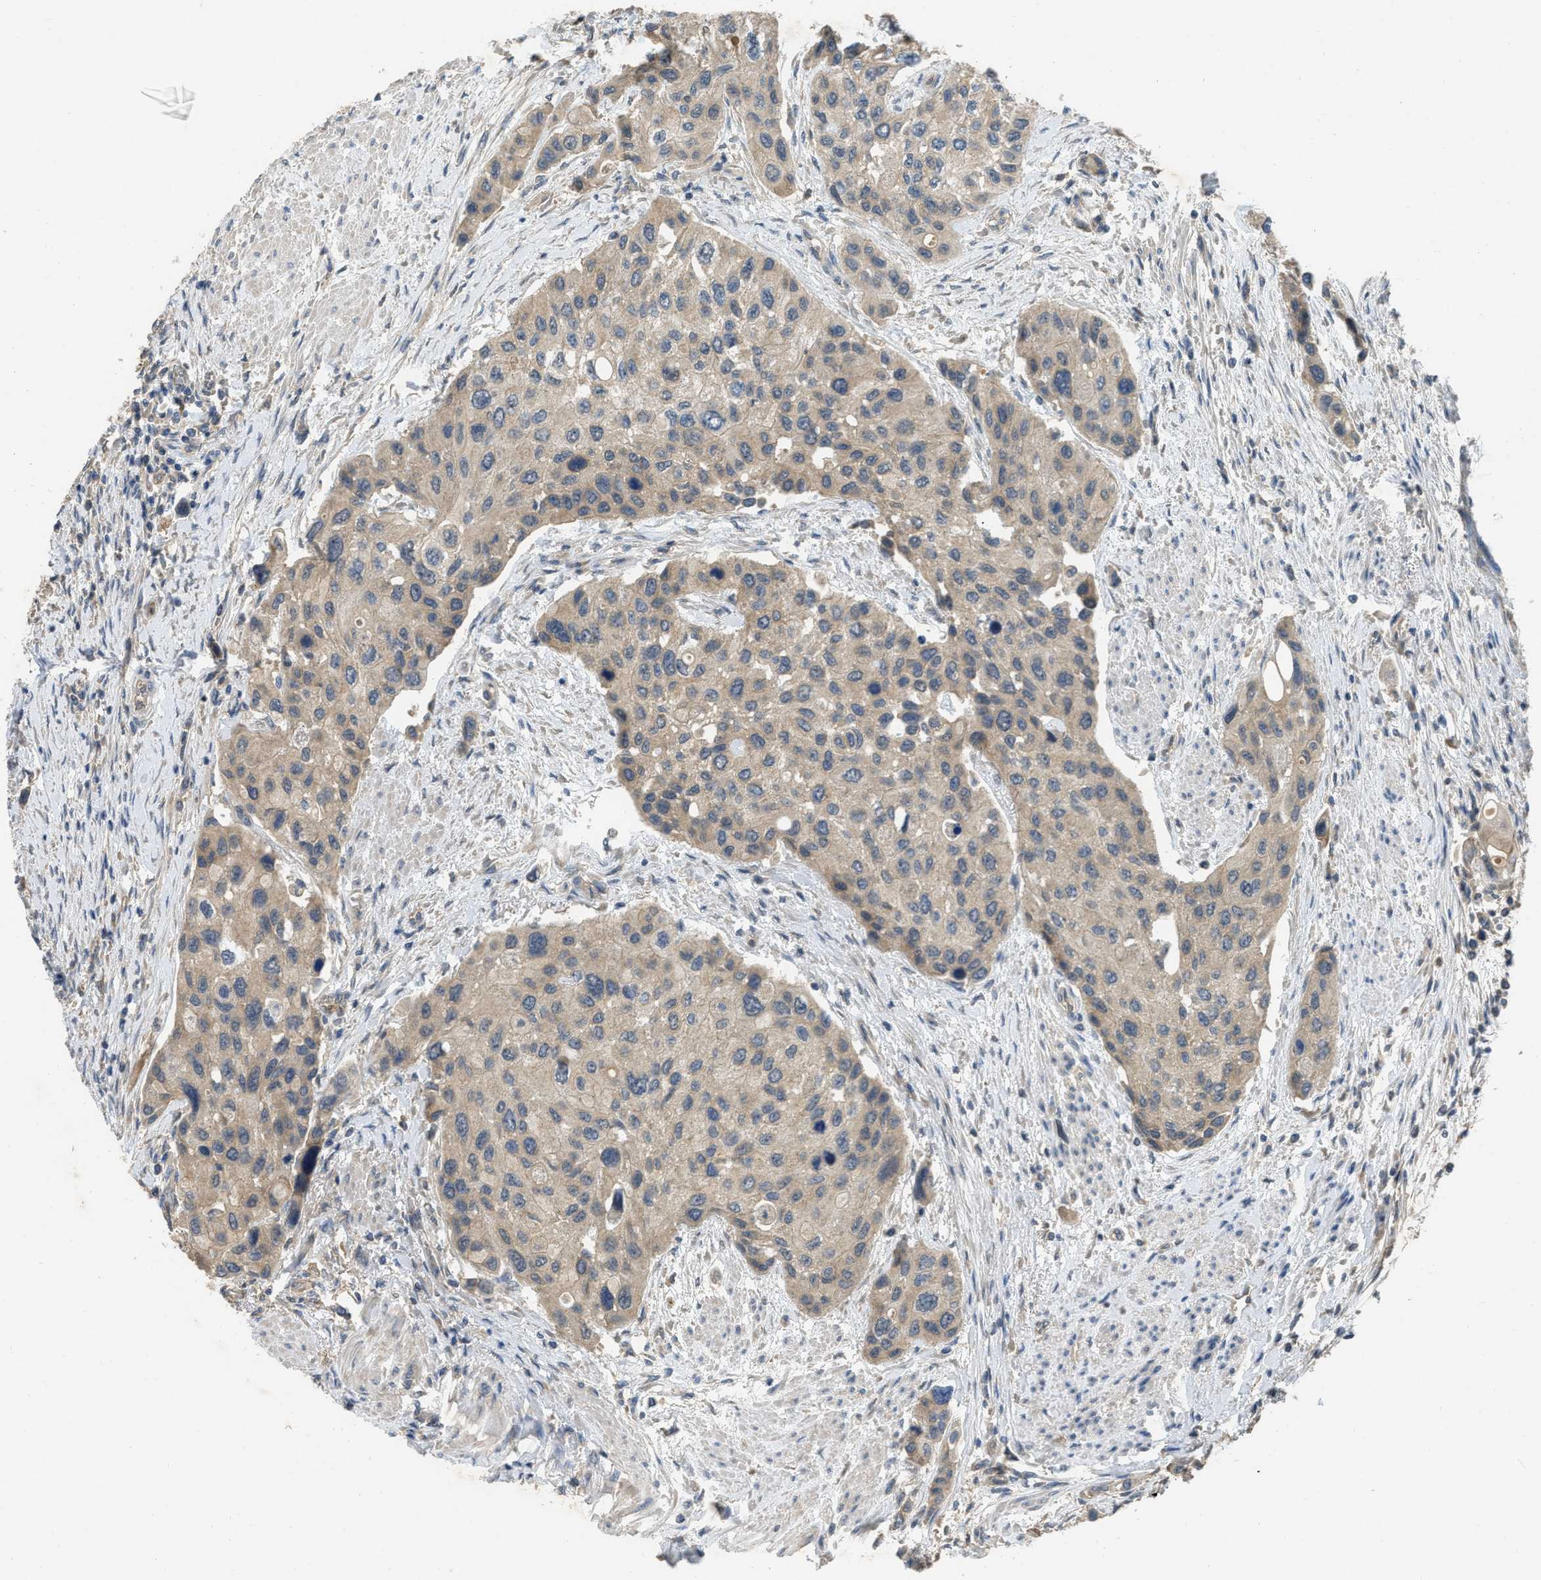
{"staining": {"intensity": "weak", "quantity": "25%-75%", "location": "cytoplasmic/membranous"}, "tissue": "urothelial cancer", "cell_type": "Tumor cells", "image_type": "cancer", "snomed": [{"axis": "morphology", "description": "Urothelial carcinoma, High grade"}, {"axis": "topography", "description": "Urinary bladder"}], "caption": "Weak cytoplasmic/membranous expression is present in about 25%-75% of tumor cells in urothelial cancer.", "gene": "PPP3CA", "patient": {"sex": "female", "age": 56}}